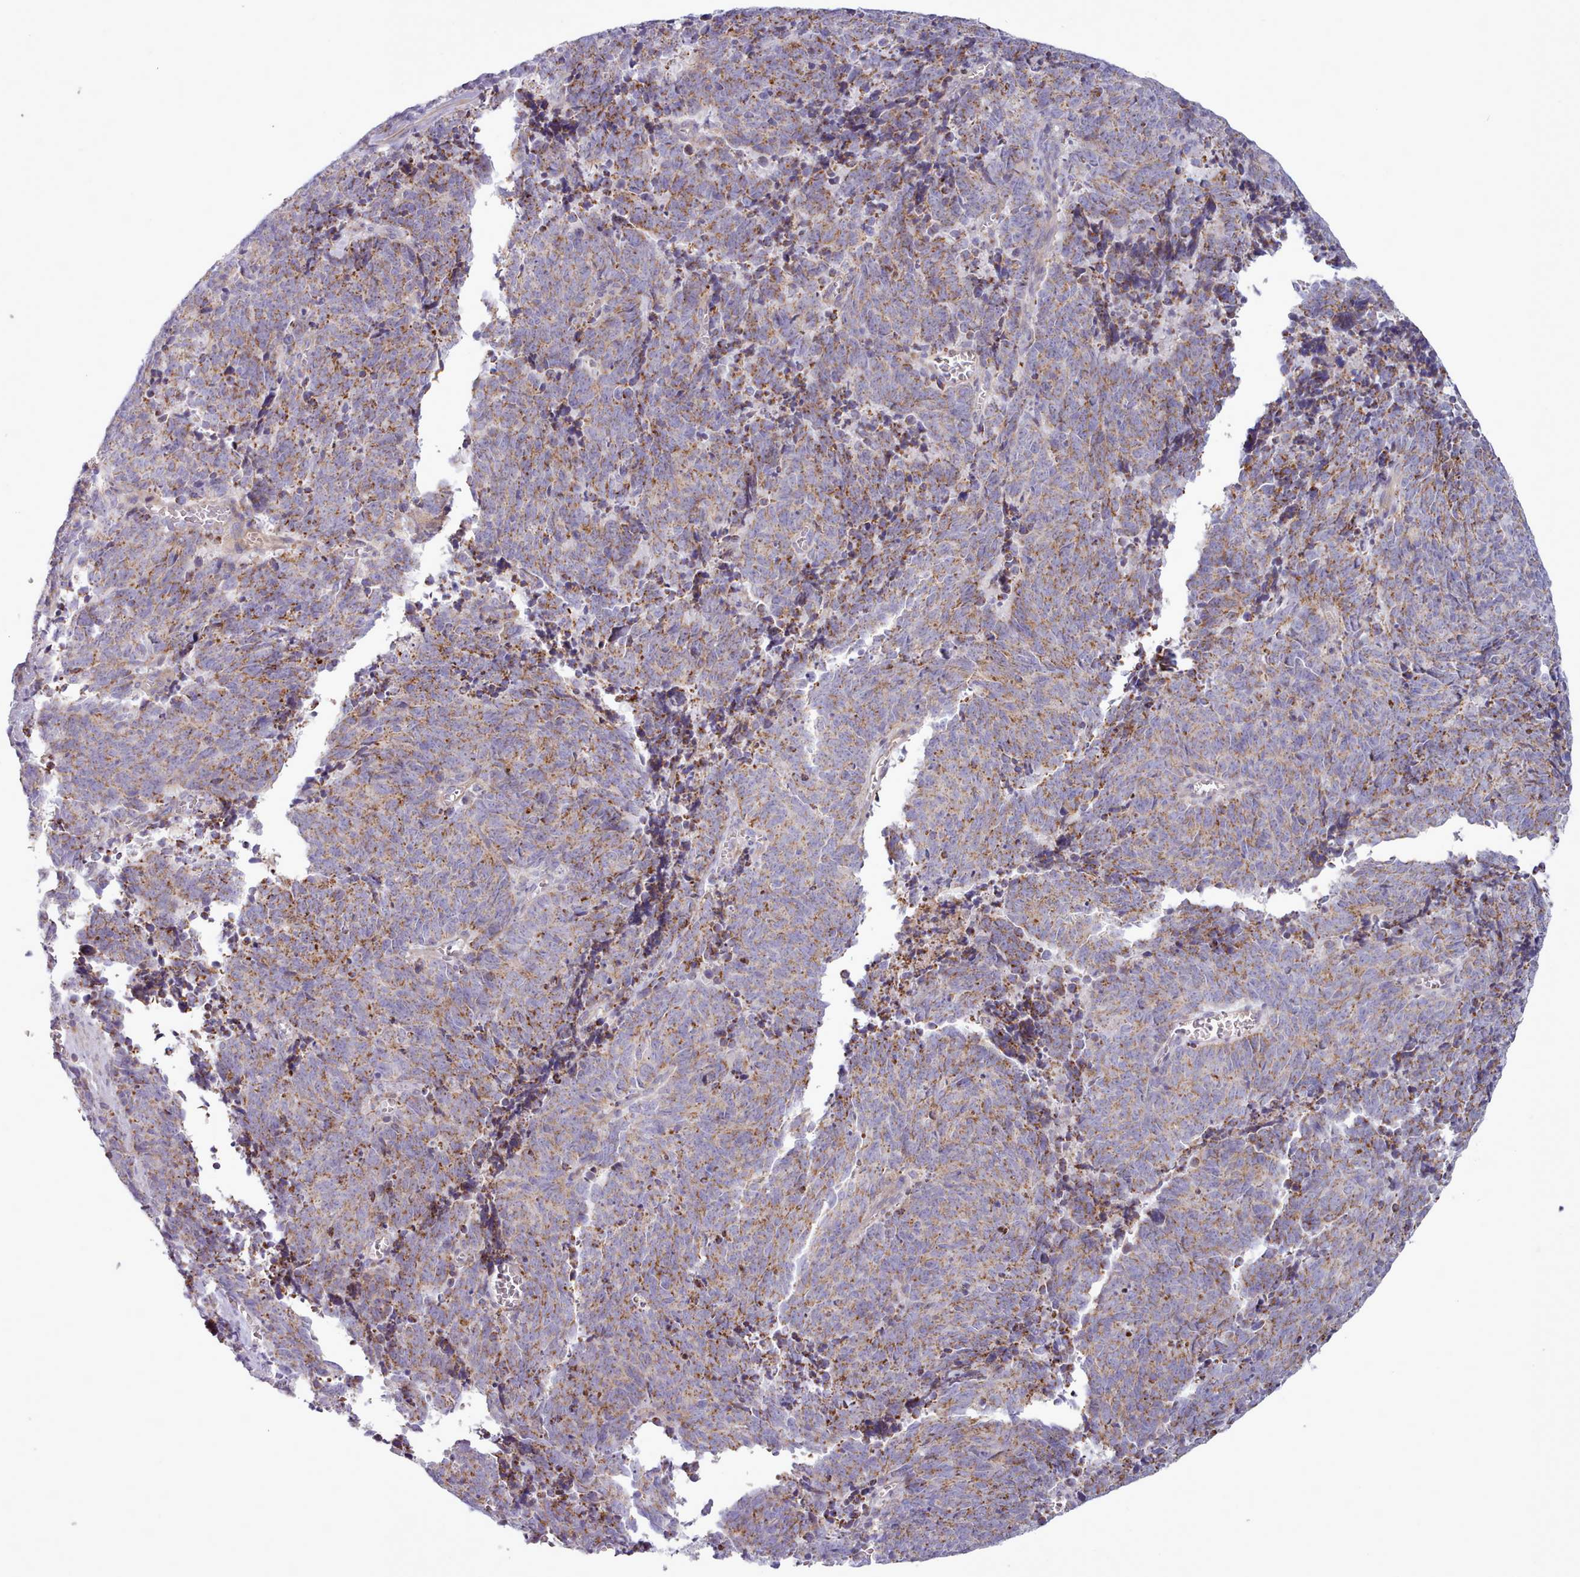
{"staining": {"intensity": "weak", "quantity": "25%-75%", "location": "cytoplasmic/membranous"}, "tissue": "cervical cancer", "cell_type": "Tumor cells", "image_type": "cancer", "snomed": [{"axis": "morphology", "description": "Squamous cell carcinoma, NOS"}, {"axis": "topography", "description": "Cervix"}], "caption": "Weak cytoplasmic/membranous protein staining is appreciated in approximately 25%-75% of tumor cells in cervical cancer (squamous cell carcinoma). (brown staining indicates protein expression, while blue staining denotes nuclei).", "gene": "TENT4B", "patient": {"sex": "female", "age": 29}}